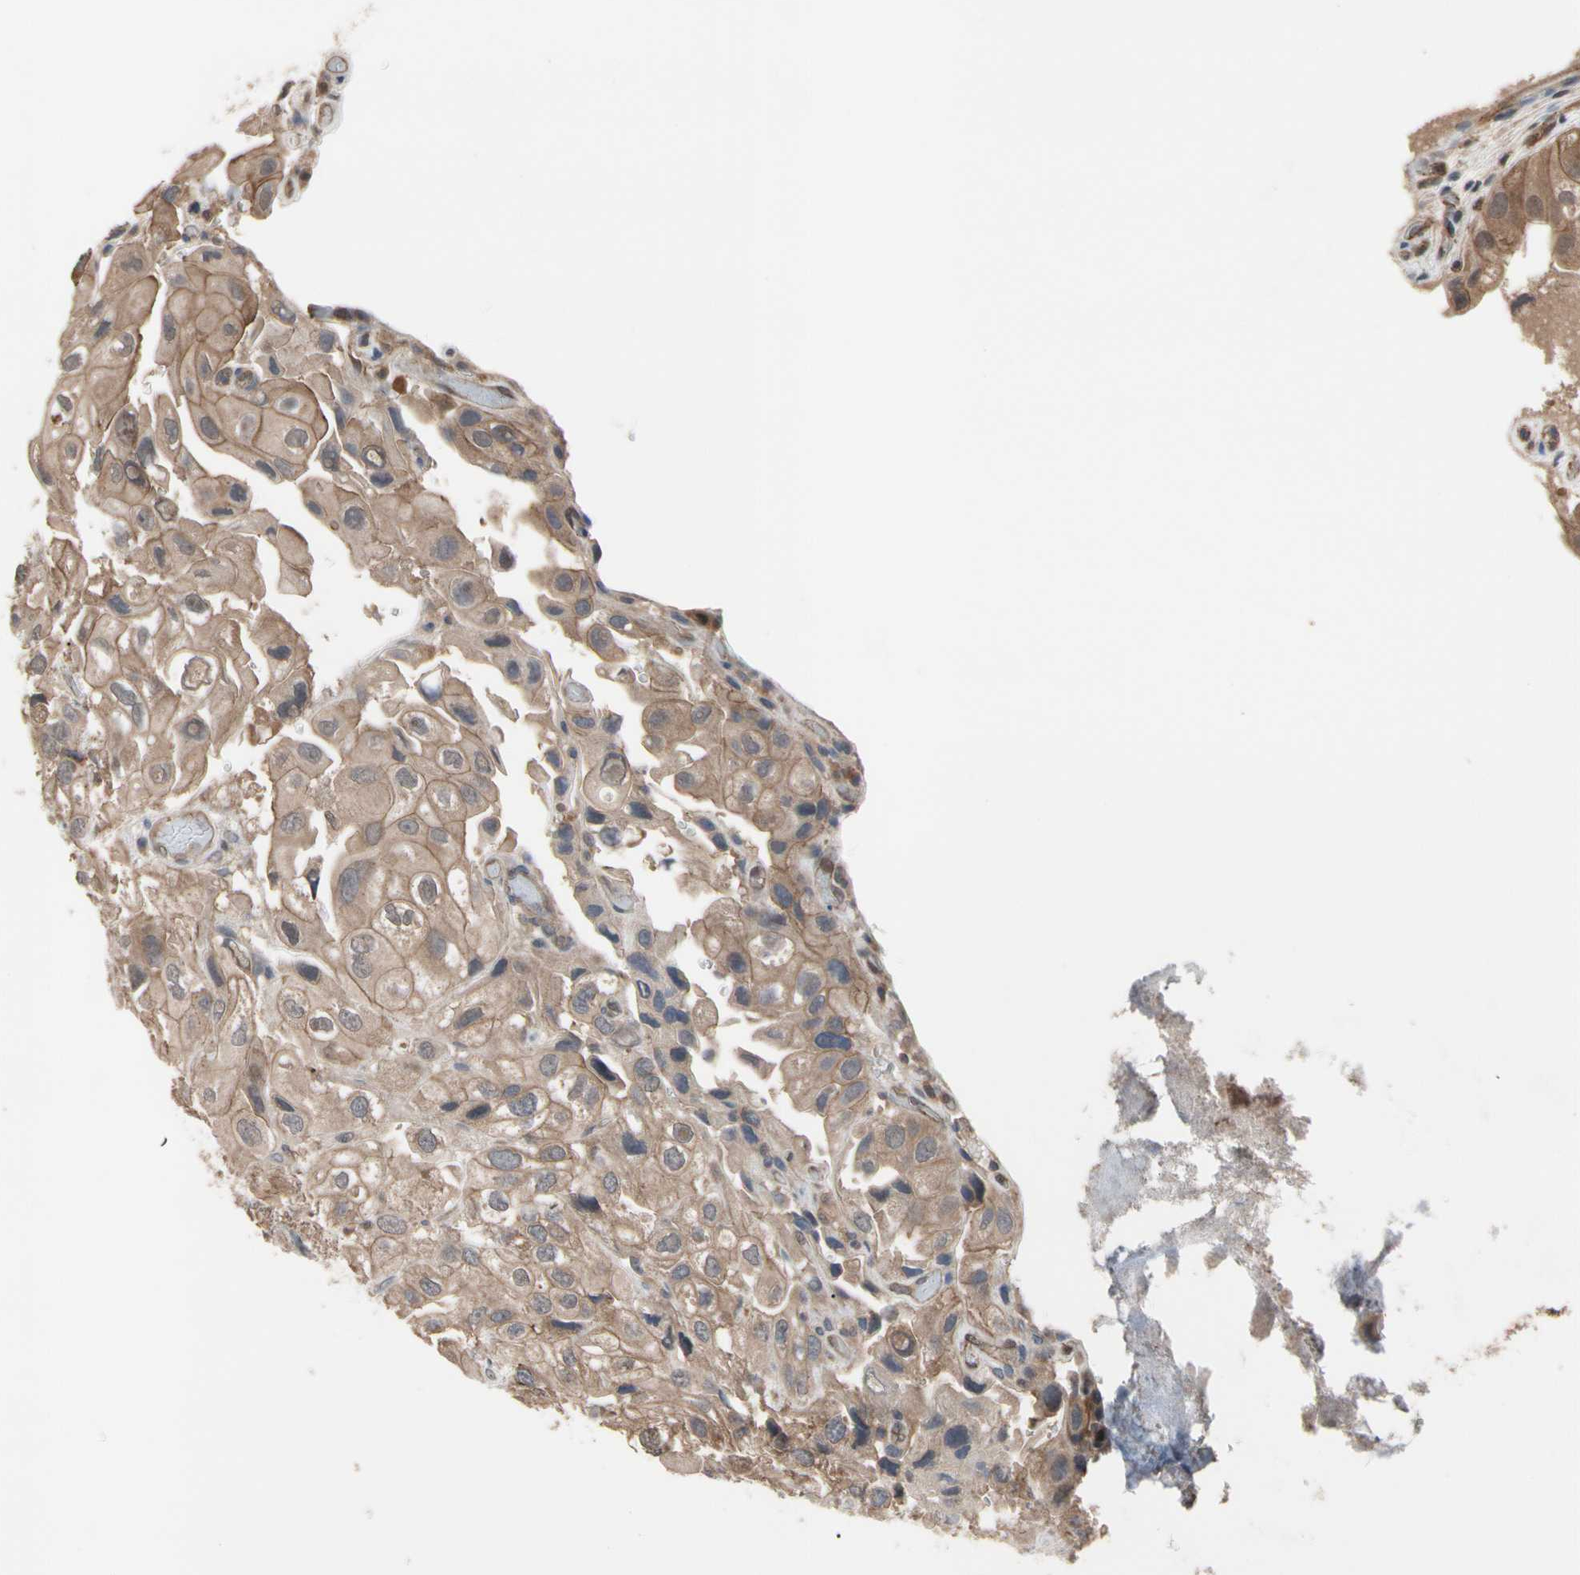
{"staining": {"intensity": "moderate", "quantity": ">75%", "location": "cytoplasmic/membranous"}, "tissue": "urothelial cancer", "cell_type": "Tumor cells", "image_type": "cancer", "snomed": [{"axis": "morphology", "description": "Urothelial carcinoma, High grade"}, {"axis": "topography", "description": "Urinary bladder"}], "caption": "The immunohistochemical stain shows moderate cytoplasmic/membranous expression in tumor cells of urothelial cancer tissue. Immunohistochemistry stains the protein in brown and the nuclei are stained blue.", "gene": "DPP8", "patient": {"sex": "female", "age": 64}}